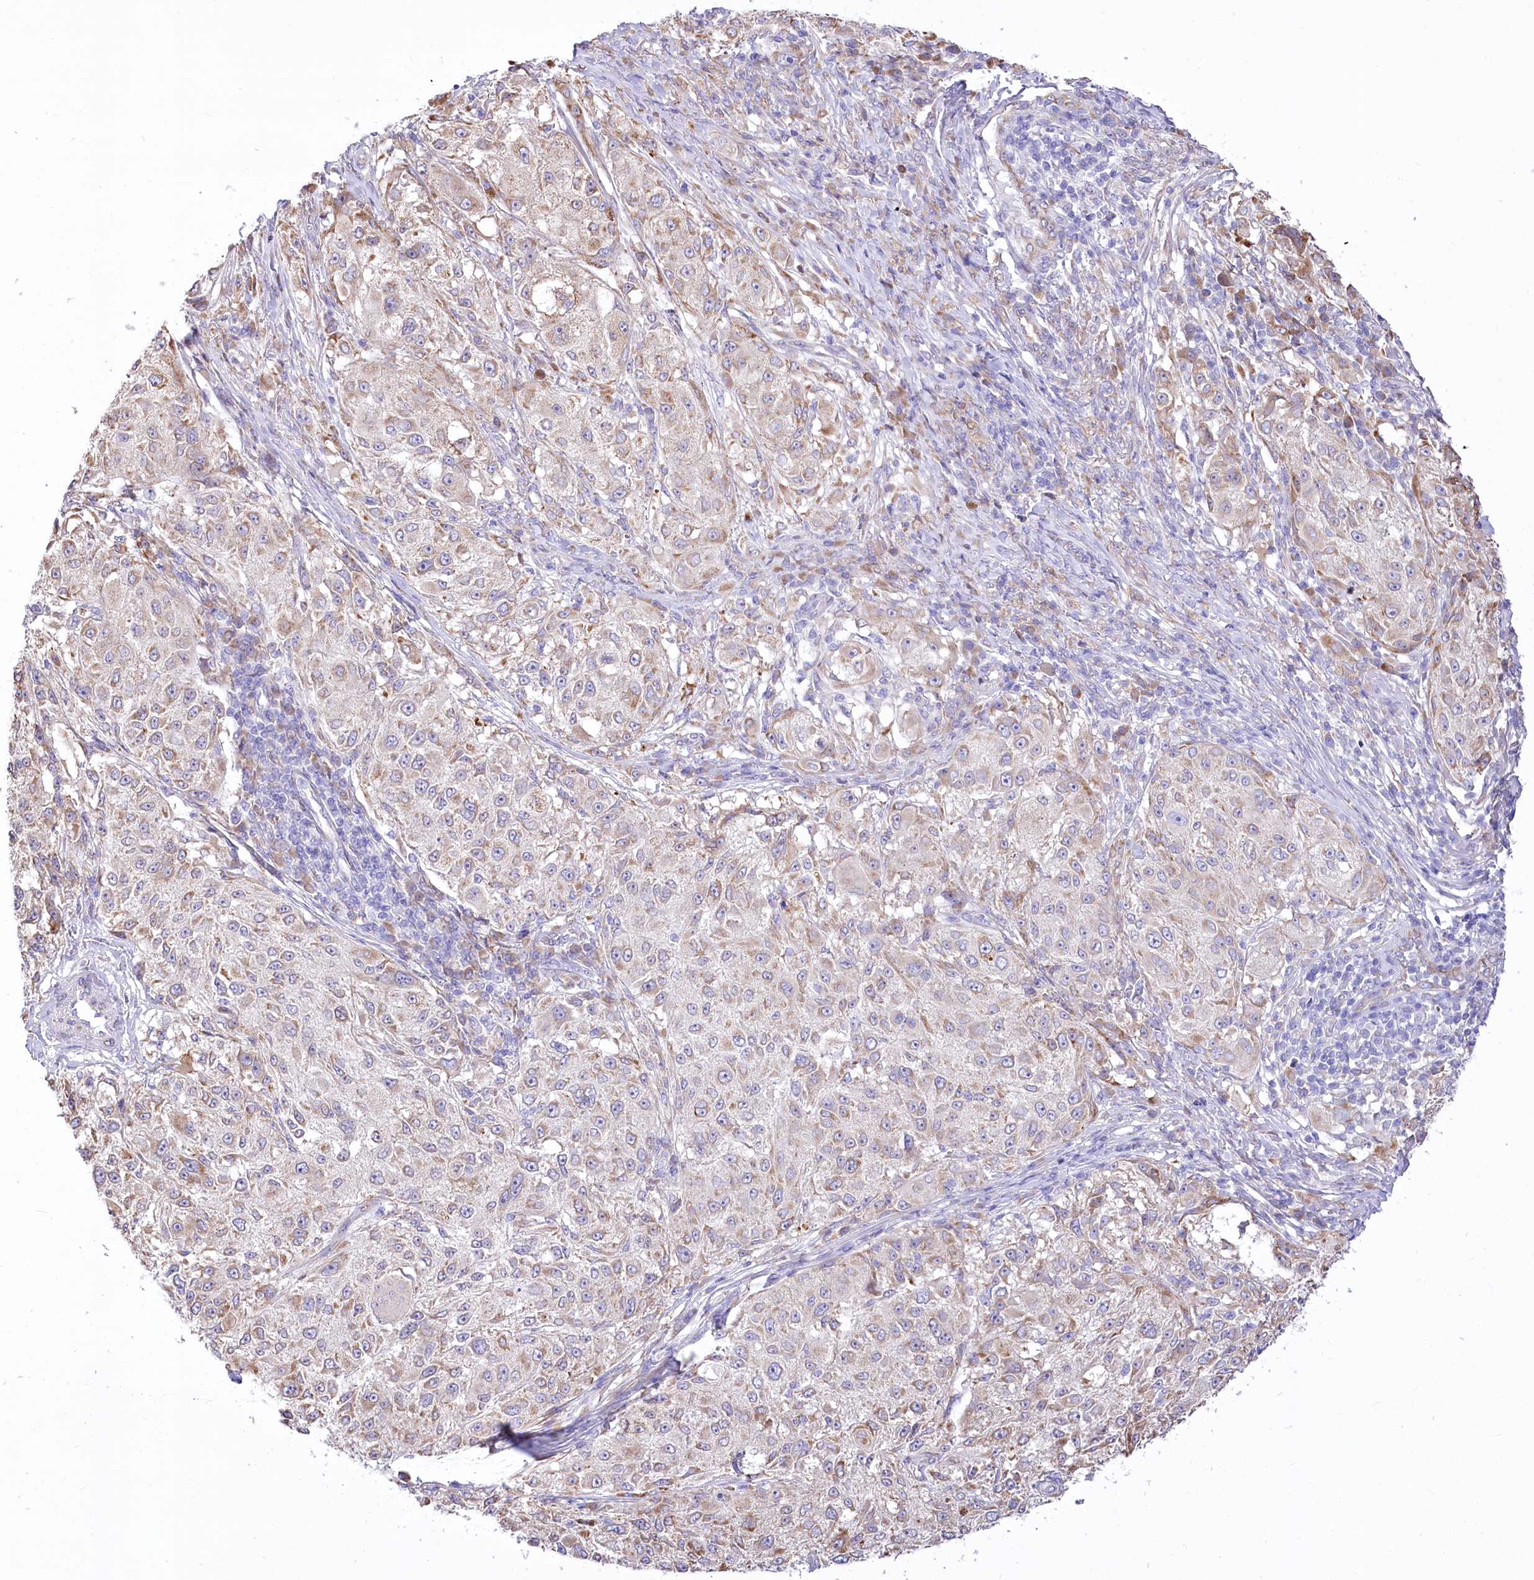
{"staining": {"intensity": "weak", "quantity": "<25%", "location": "cytoplasmic/membranous"}, "tissue": "melanoma", "cell_type": "Tumor cells", "image_type": "cancer", "snomed": [{"axis": "morphology", "description": "Necrosis, NOS"}, {"axis": "morphology", "description": "Malignant melanoma, NOS"}, {"axis": "topography", "description": "Skin"}], "caption": "Histopathology image shows no protein staining in tumor cells of melanoma tissue.", "gene": "STT3B", "patient": {"sex": "female", "age": 87}}